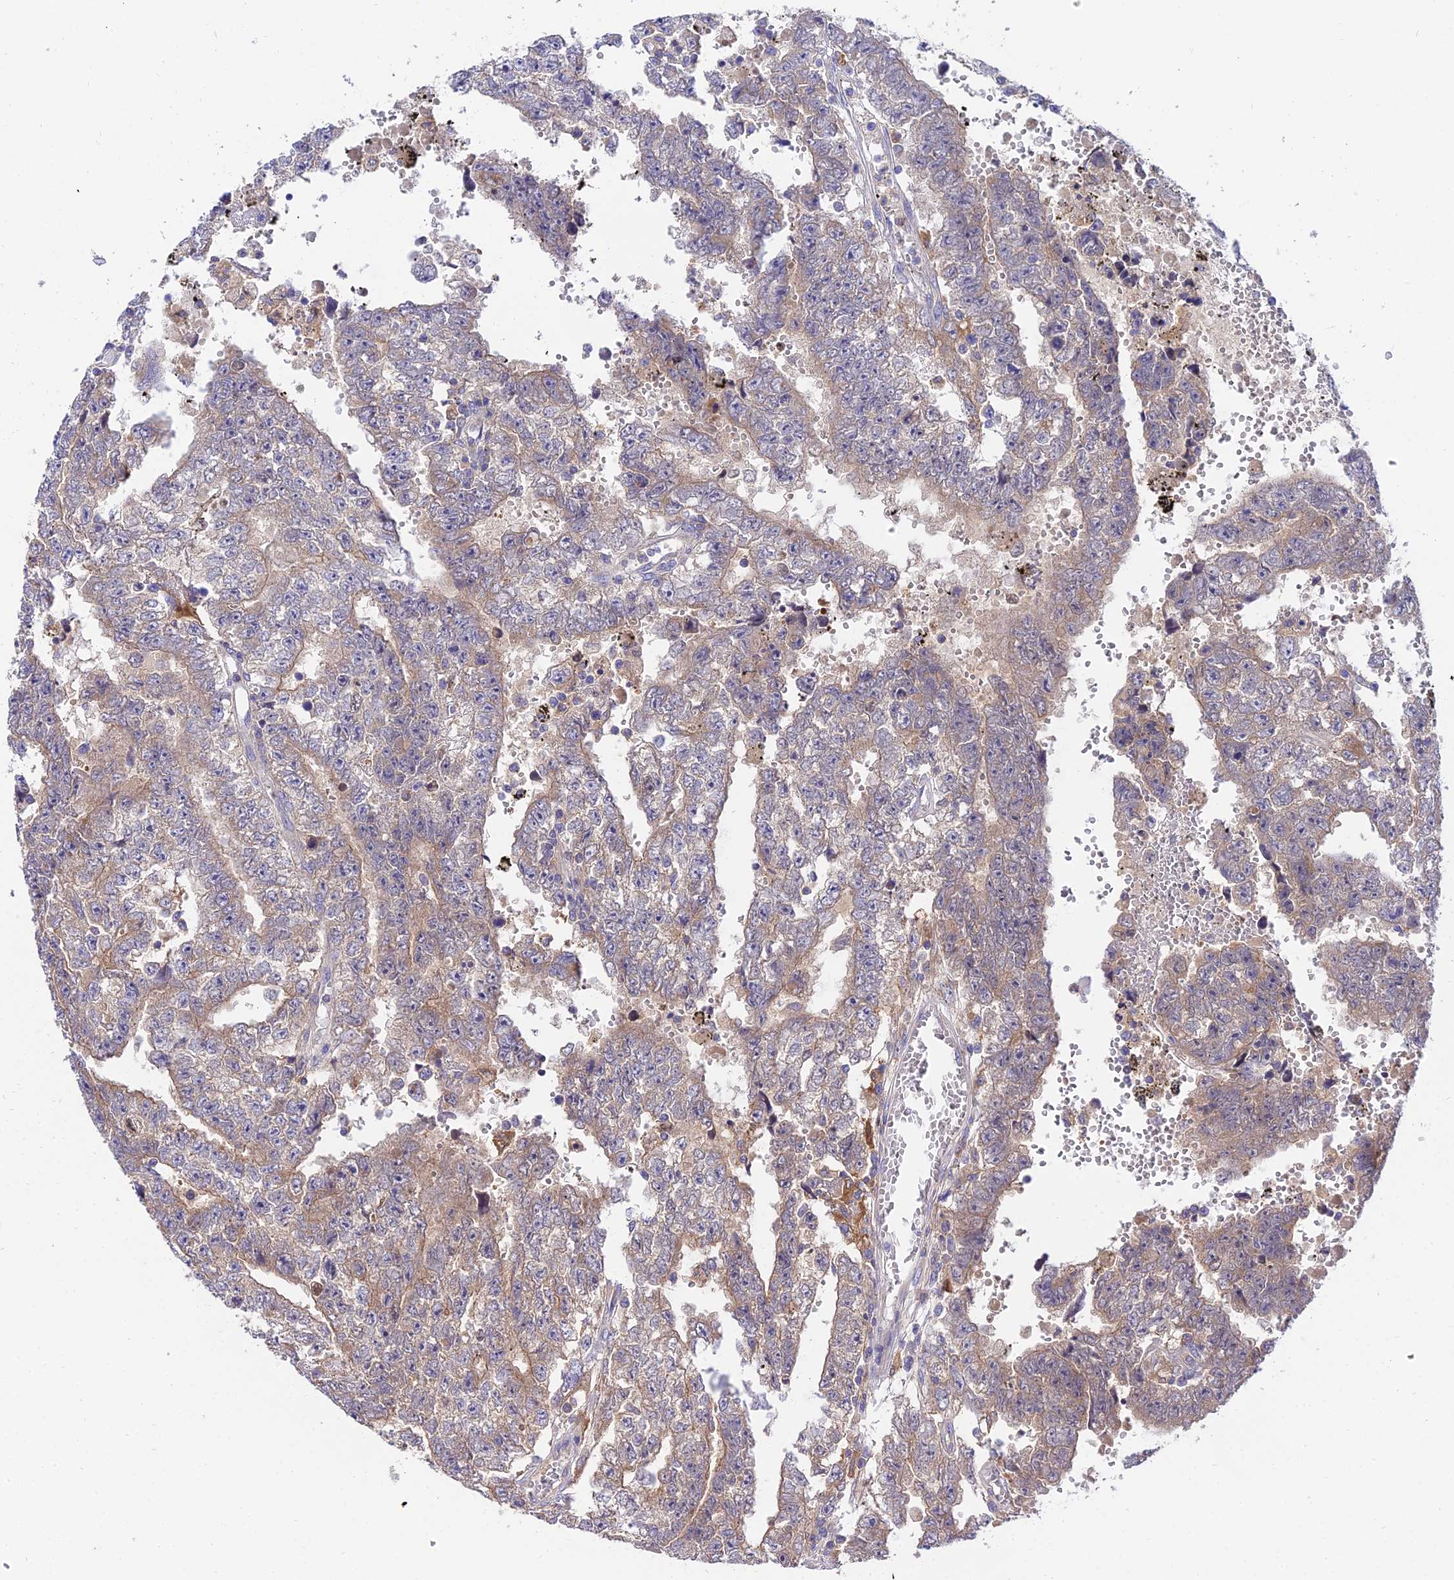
{"staining": {"intensity": "weak", "quantity": "<25%", "location": "cytoplasmic/membranous"}, "tissue": "testis cancer", "cell_type": "Tumor cells", "image_type": "cancer", "snomed": [{"axis": "morphology", "description": "Carcinoma, Embryonal, NOS"}, {"axis": "topography", "description": "Testis"}], "caption": "A high-resolution photomicrograph shows IHC staining of embryonal carcinoma (testis), which exhibits no significant staining in tumor cells.", "gene": "C2orf69", "patient": {"sex": "male", "age": 25}}